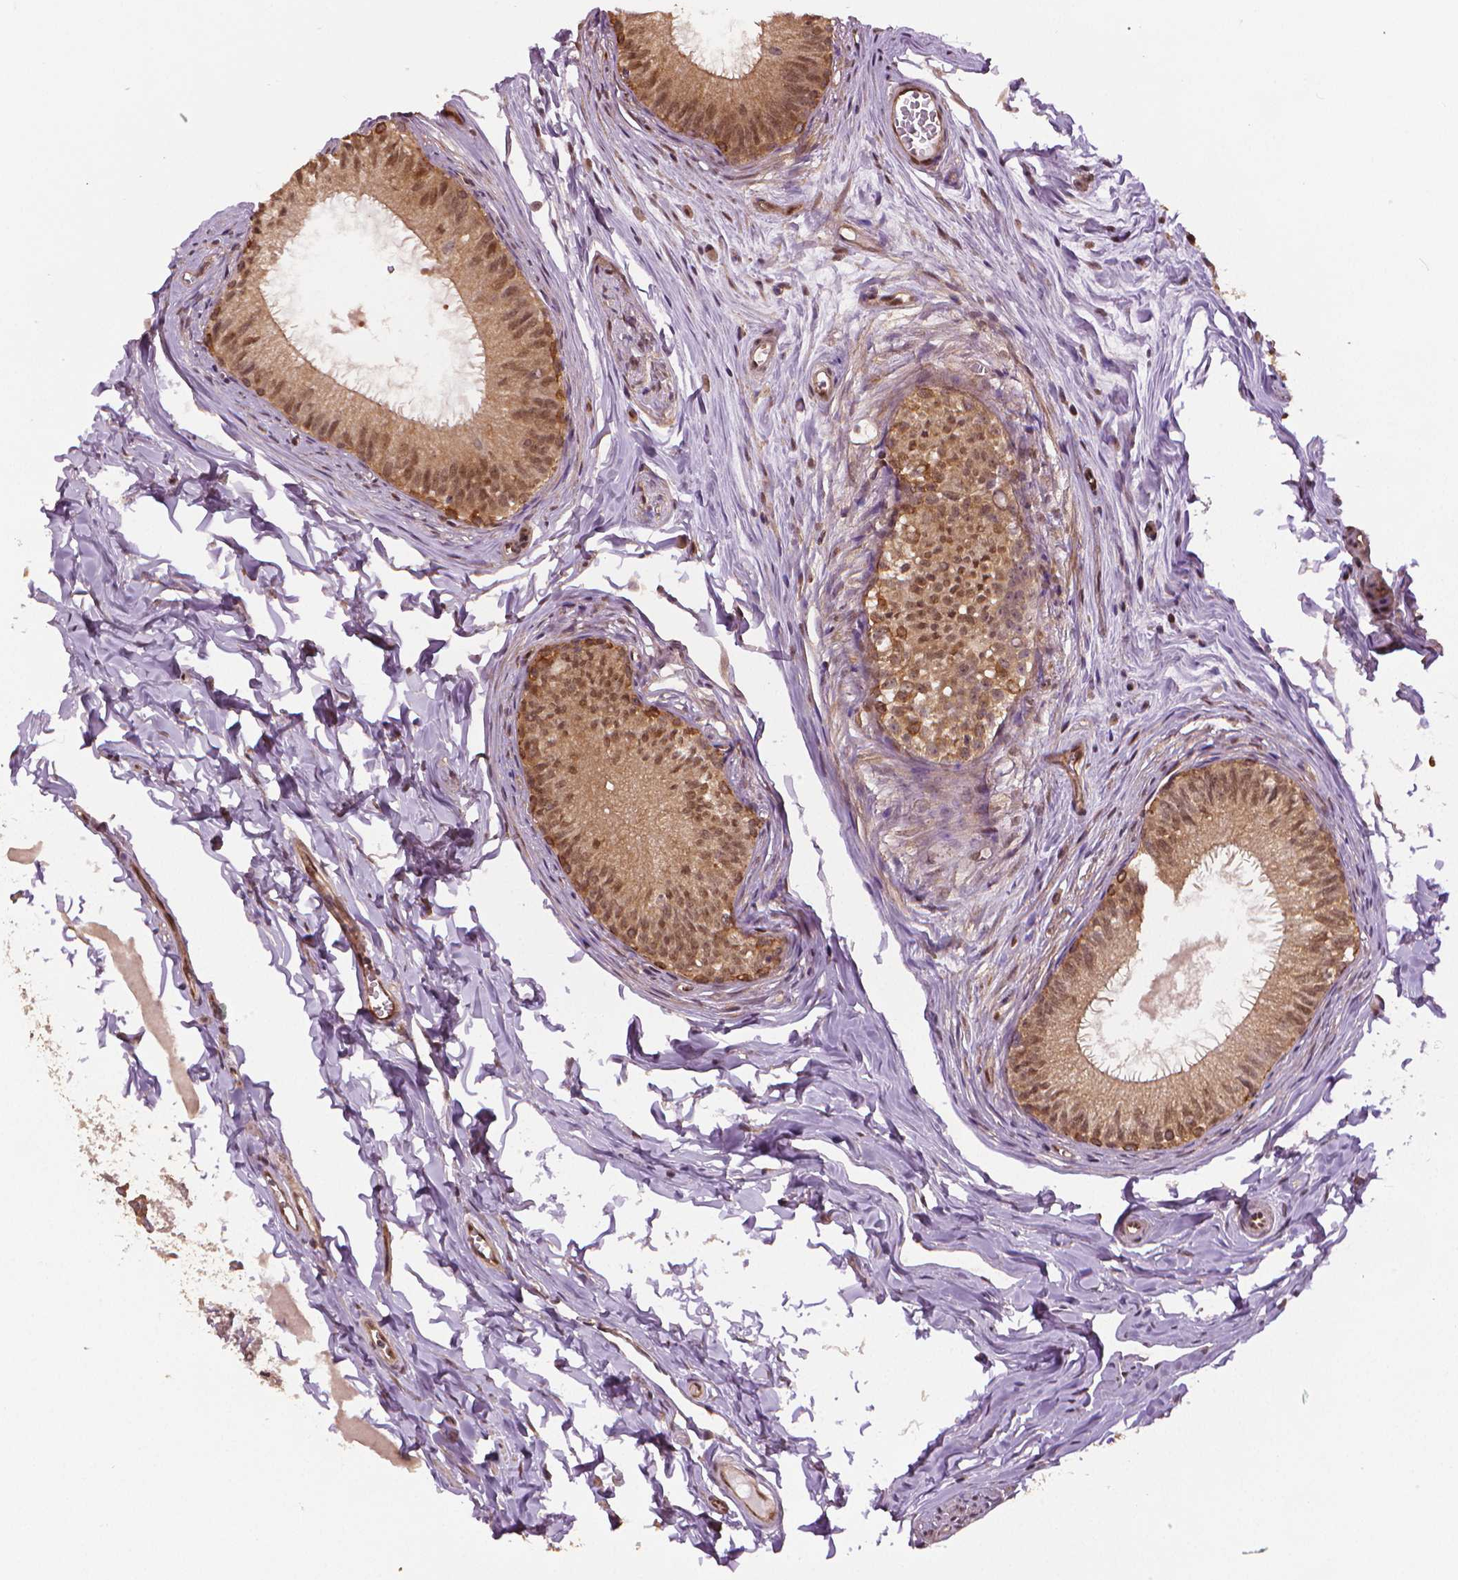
{"staining": {"intensity": "strong", "quantity": "25%-75%", "location": "cytoplasmic/membranous"}, "tissue": "epididymis", "cell_type": "Glandular cells", "image_type": "normal", "snomed": [{"axis": "morphology", "description": "Normal tissue, NOS"}, {"axis": "topography", "description": "Epididymis"}], "caption": "Immunohistochemistry staining of normal epididymis, which shows high levels of strong cytoplasmic/membranous positivity in approximately 25%-75% of glandular cells indicating strong cytoplasmic/membranous protein positivity. The staining was performed using DAB (3,3'-diaminobenzidine) (brown) for protein detection and nuclei were counterstained in hematoxylin (blue).", "gene": "STAT3", "patient": {"sex": "male", "age": 45}}